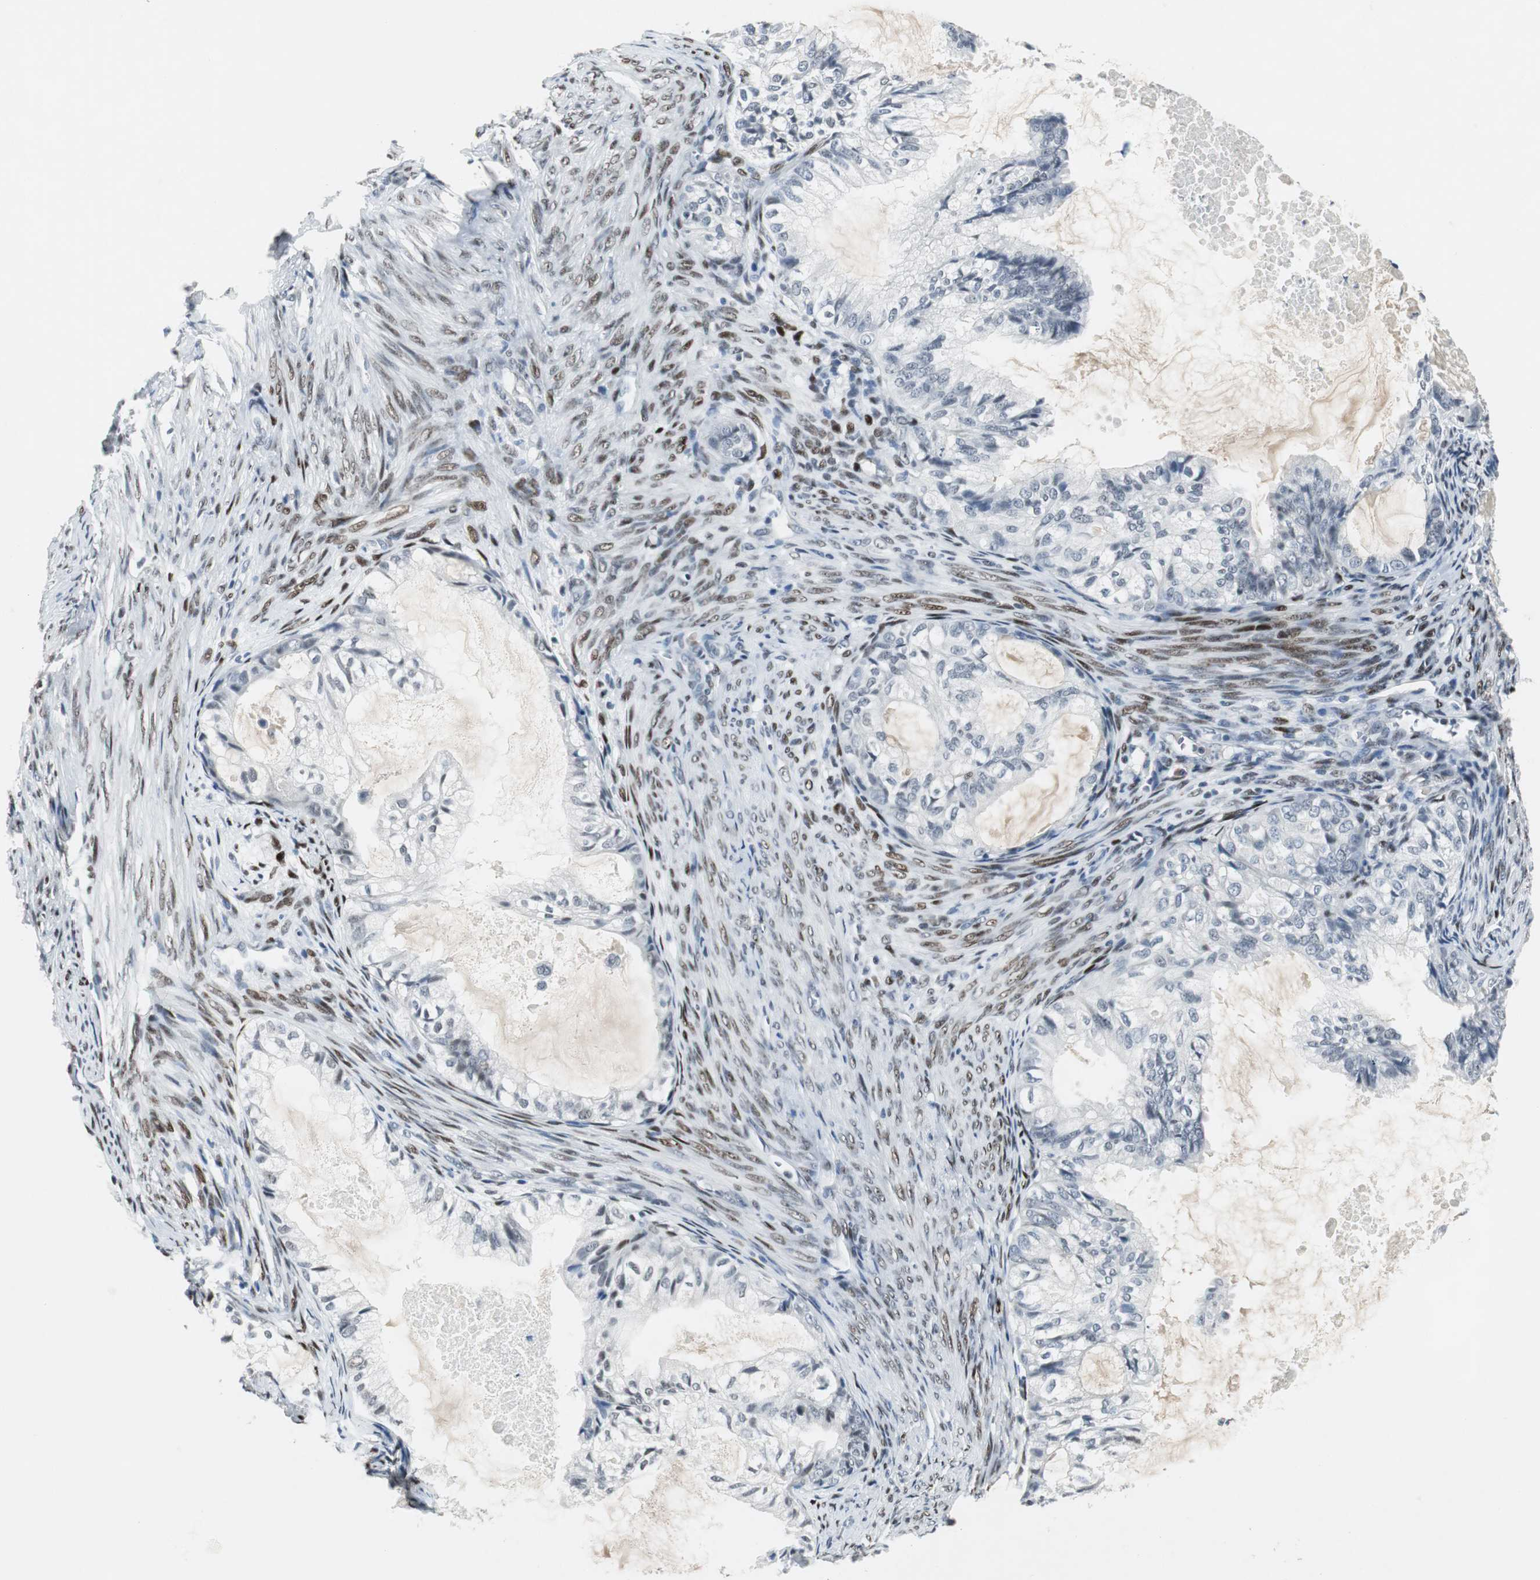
{"staining": {"intensity": "negative", "quantity": "none", "location": "none"}, "tissue": "cervical cancer", "cell_type": "Tumor cells", "image_type": "cancer", "snomed": [{"axis": "morphology", "description": "Normal tissue, NOS"}, {"axis": "morphology", "description": "Adenocarcinoma, NOS"}, {"axis": "topography", "description": "Cervix"}, {"axis": "topography", "description": "Endometrium"}], "caption": "Immunohistochemistry (IHC) of human cervical cancer (adenocarcinoma) shows no positivity in tumor cells.", "gene": "ELK1", "patient": {"sex": "female", "age": 86}}